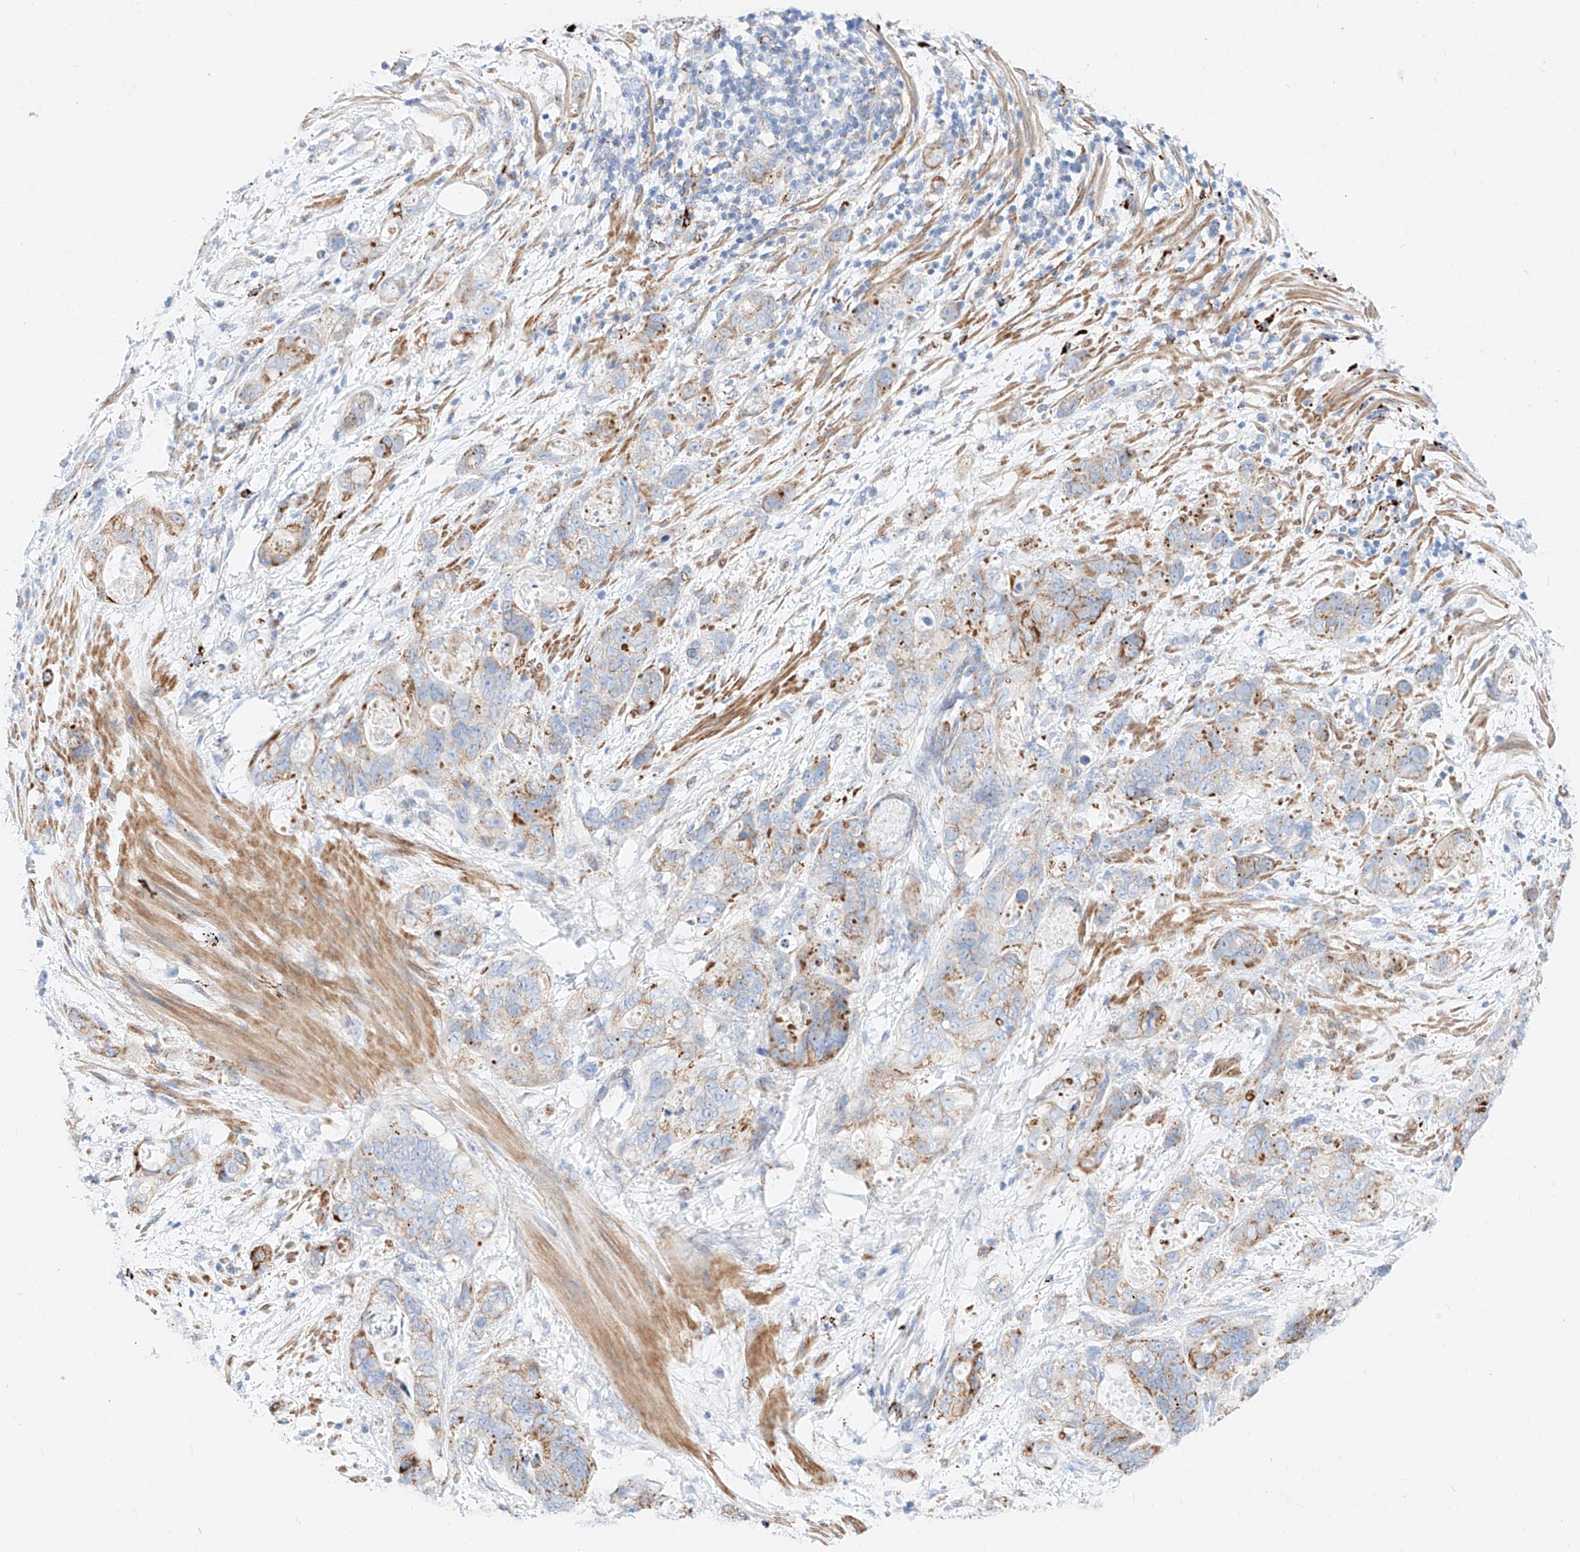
{"staining": {"intensity": "moderate", "quantity": "25%-75%", "location": "cytoplasmic/membranous"}, "tissue": "stomach cancer", "cell_type": "Tumor cells", "image_type": "cancer", "snomed": [{"axis": "morphology", "description": "Normal tissue, NOS"}, {"axis": "morphology", "description": "Adenocarcinoma, NOS"}, {"axis": "topography", "description": "Stomach"}], "caption": "IHC (DAB) staining of stomach cancer (adenocarcinoma) reveals moderate cytoplasmic/membranous protein staining in approximately 25%-75% of tumor cells.", "gene": "C6orf62", "patient": {"sex": "female", "age": 89}}